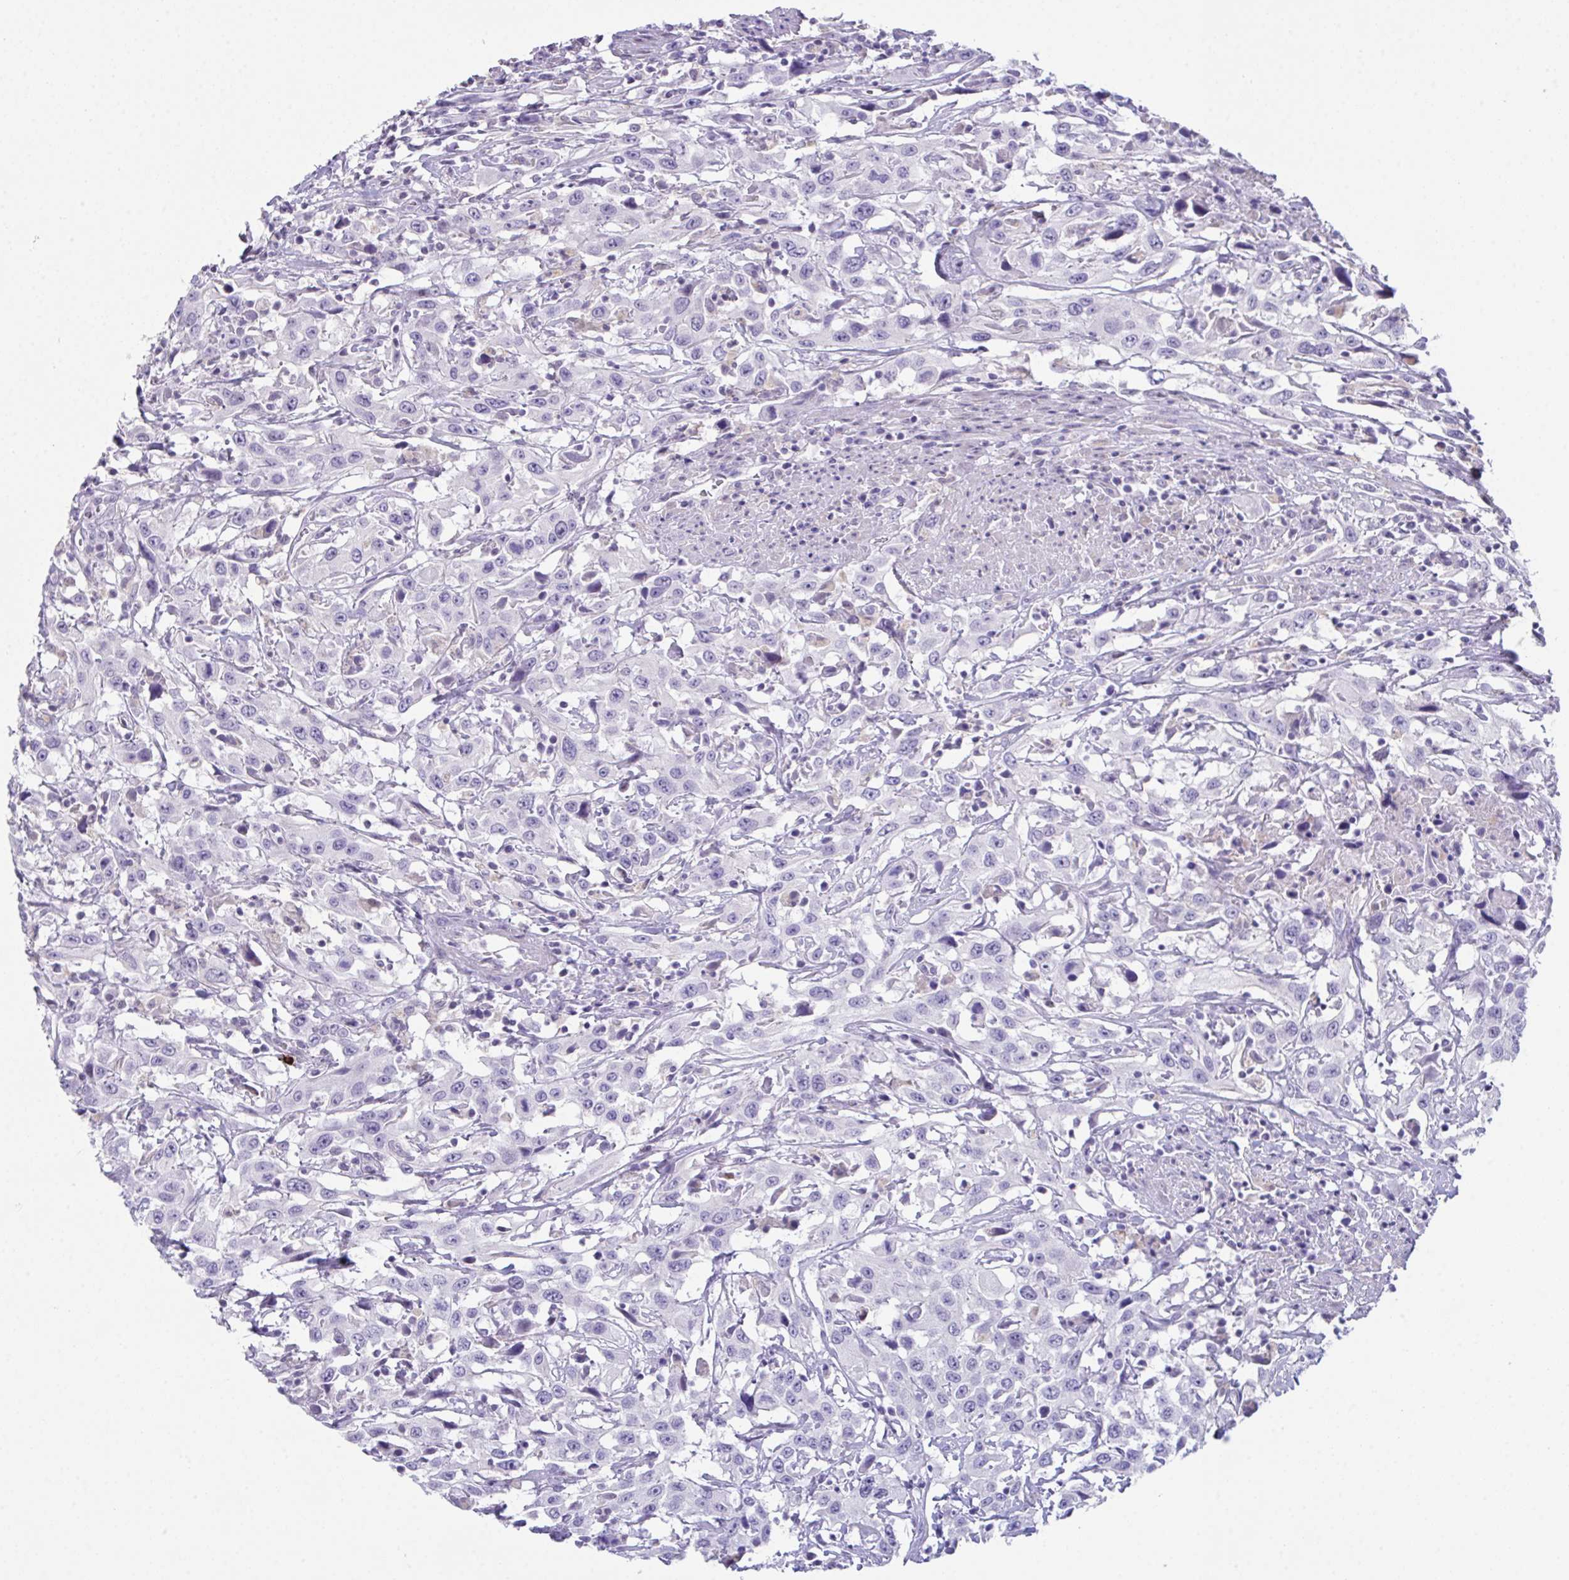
{"staining": {"intensity": "negative", "quantity": "none", "location": "none"}, "tissue": "urothelial cancer", "cell_type": "Tumor cells", "image_type": "cancer", "snomed": [{"axis": "morphology", "description": "Urothelial carcinoma, High grade"}, {"axis": "topography", "description": "Urinary bladder"}], "caption": "Tumor cells are negative for protein expression in human urothelial cancer.", "gene": "ATP6V0D2", "patient": {"sex": "male", "age": 61}}